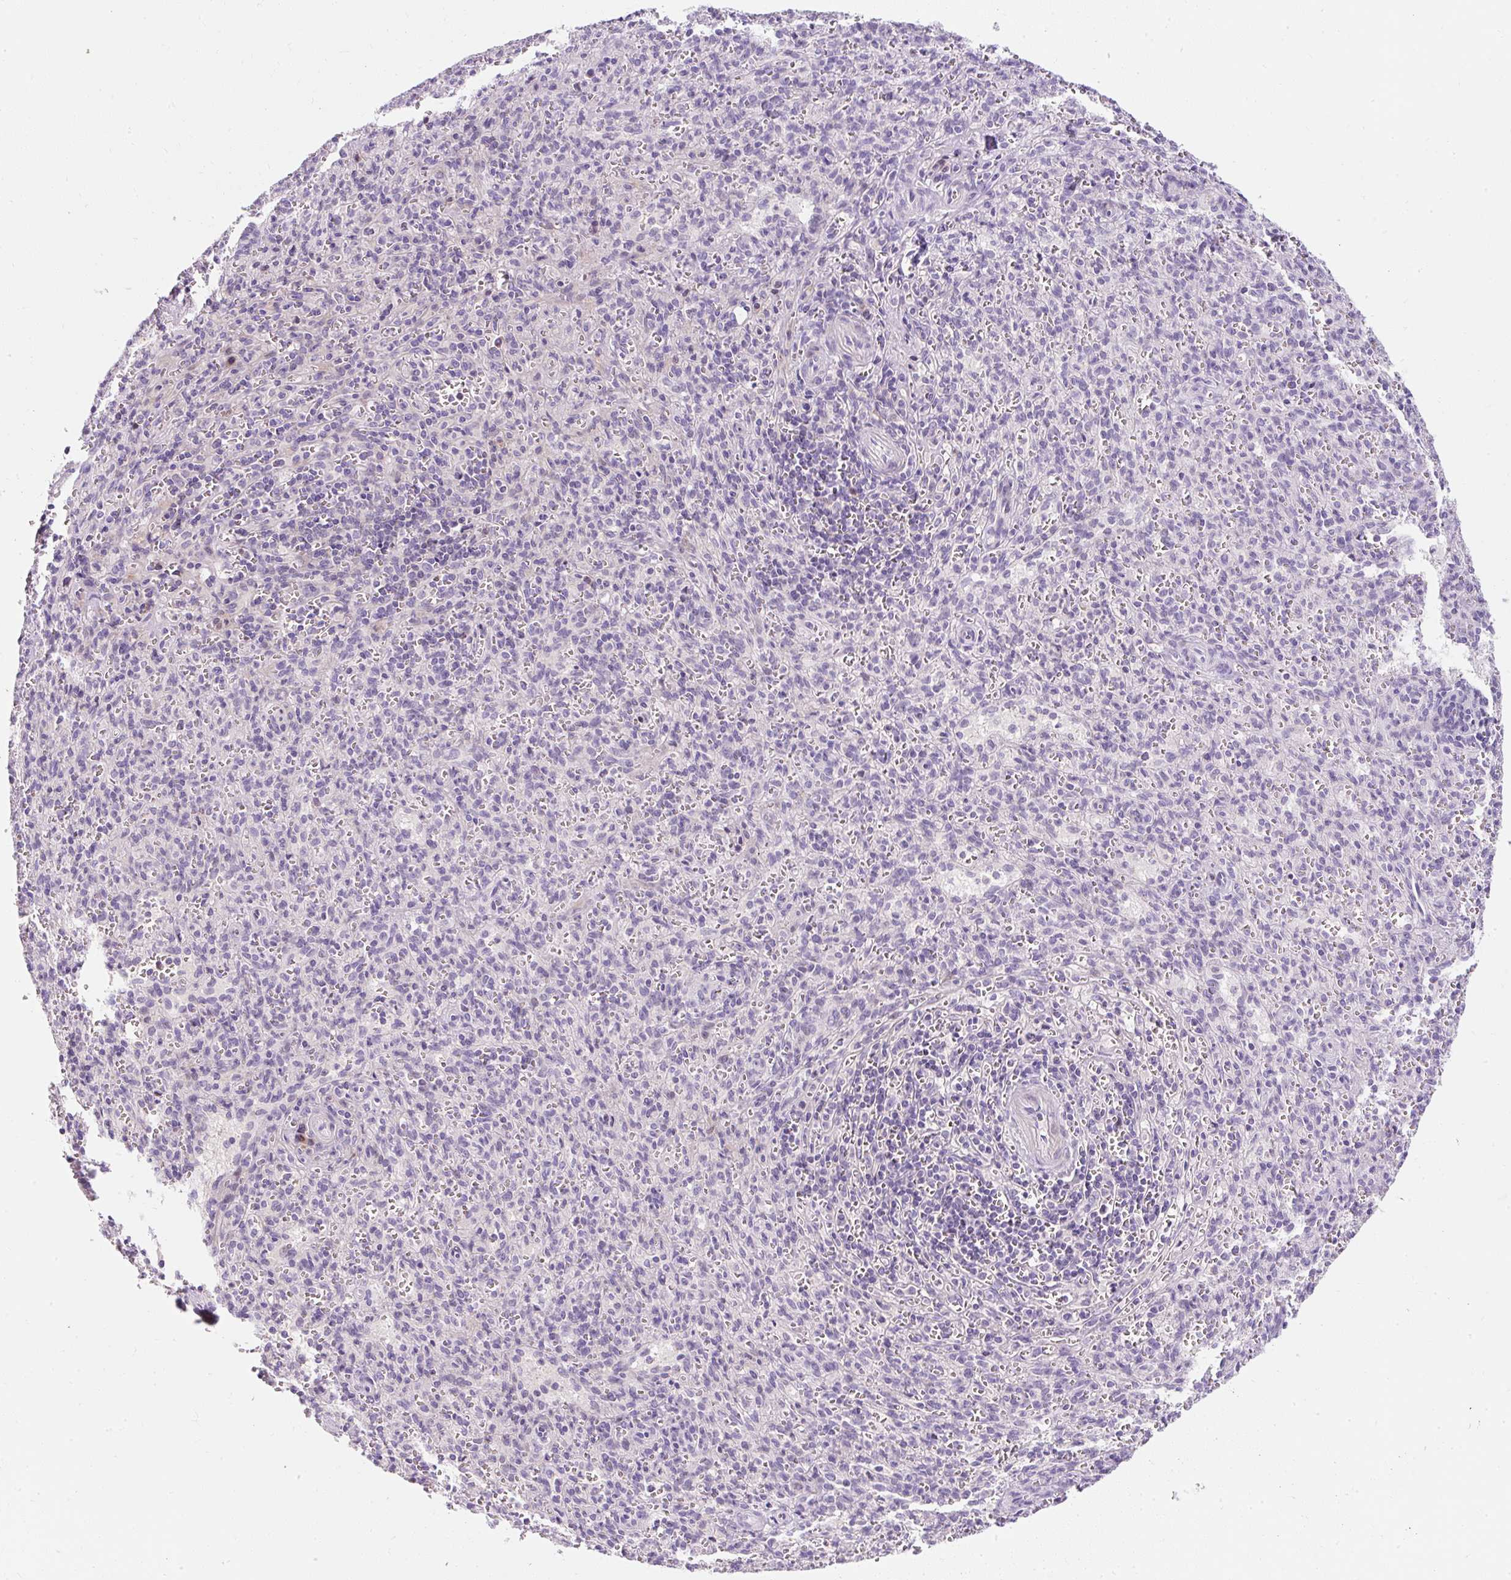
{"staining": {"intensity": "negative", "quantity": "none", "location": "none"}, "tissue": "spleen", "cell_type": "Cells in red pulp", "image_type": "normal", "snomed": [{"axis": "morphology", "description": "Normal tissue, NOS"}, {"axis": "topography", "description": "Spleen"}], "caption": "Cells in red pulp show no significant positivity in unremarkable spleen. (Stains: DAB immunohistochemistry with hematoxylin counter stain, Microscopy: brightfield microscopy at high magnification).", "gene": "DTX4", "patient": {"sex": "female", "age": 26}}